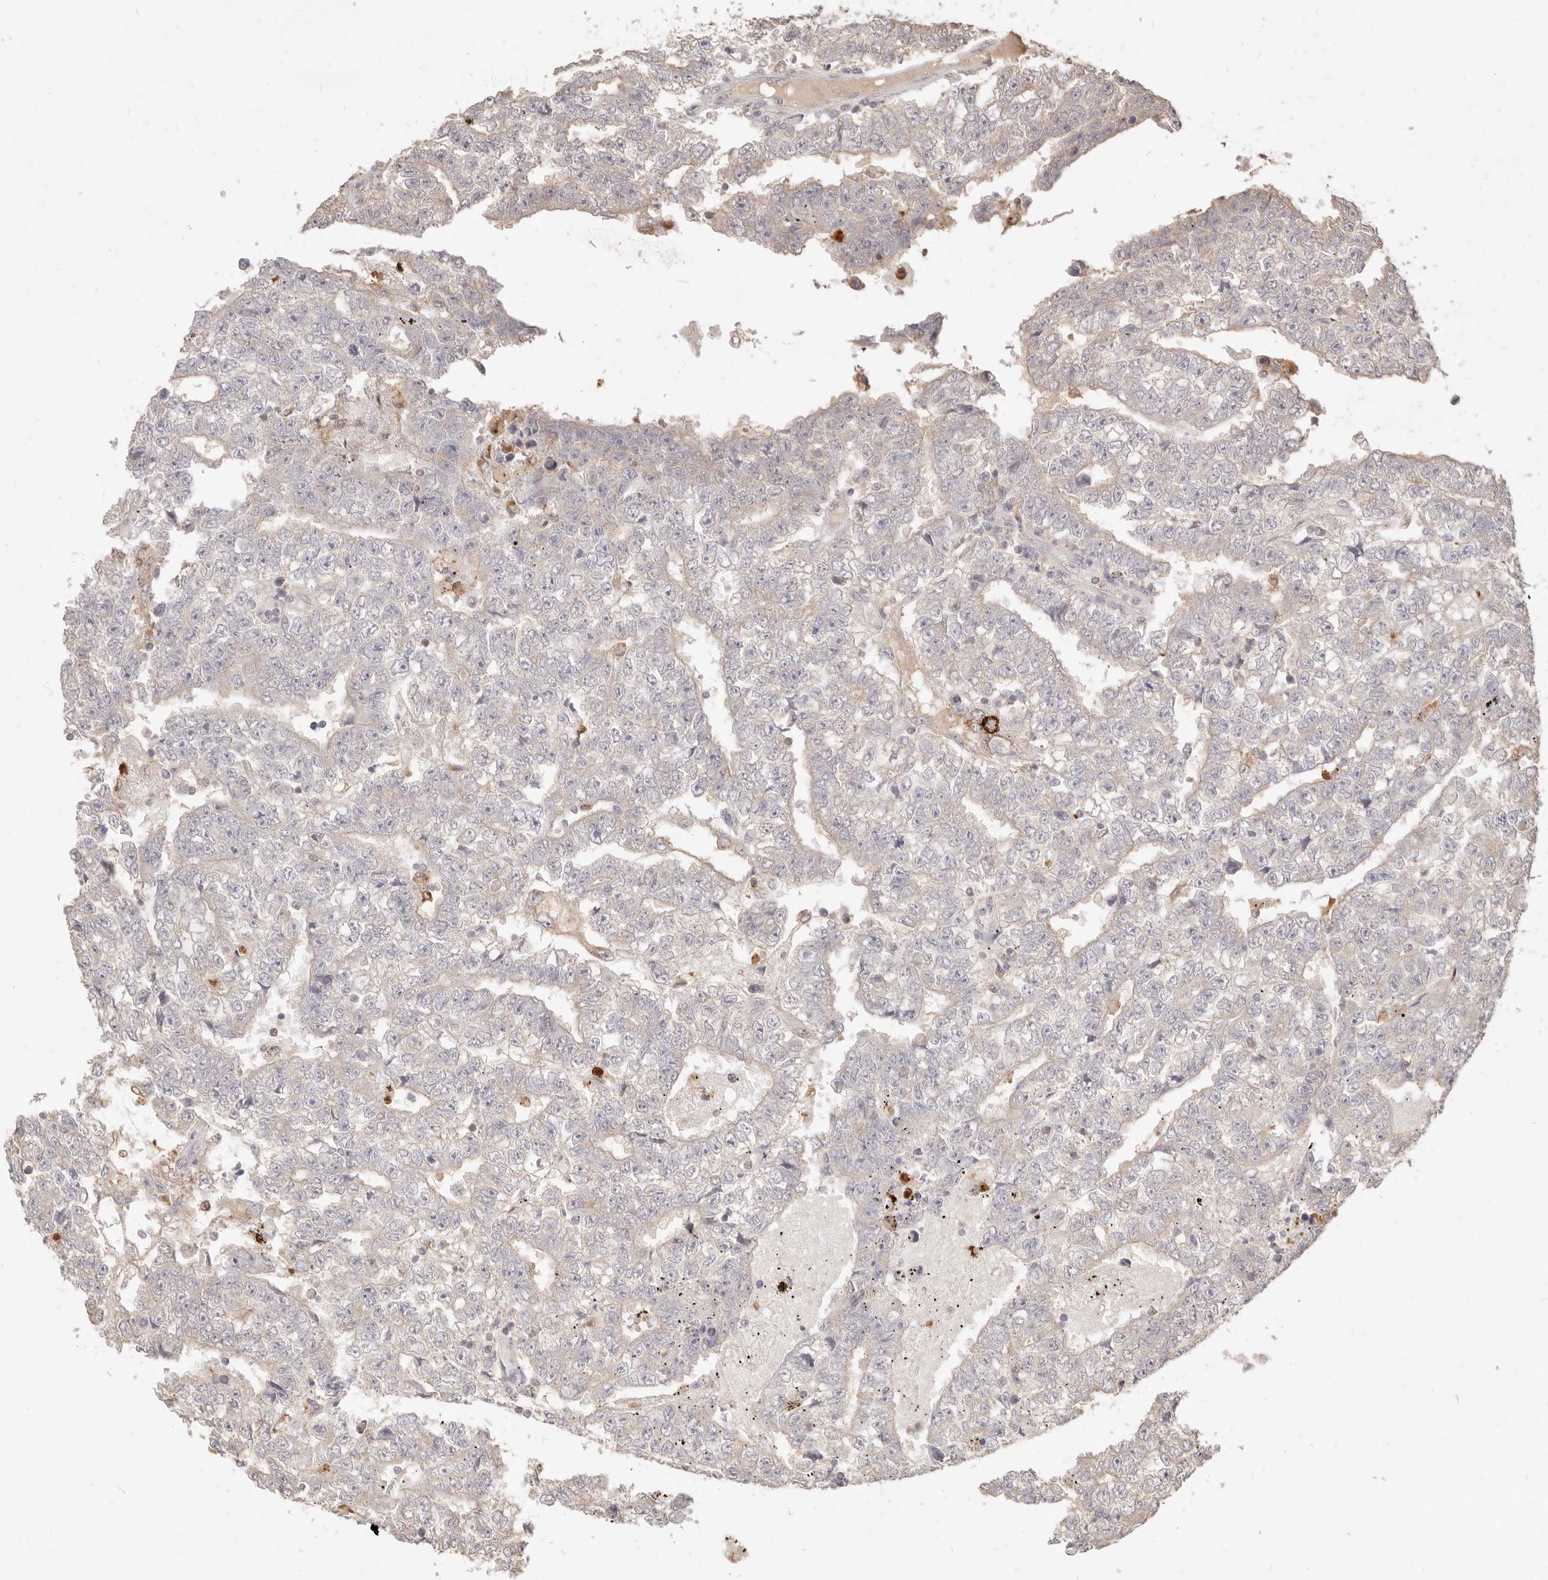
{"staining": {"intensity": "weak", "quantity": "25%-75%", "location": "cytoplasmic/membranous"}, "tissue": "testis cancer", "cell_type": "Tumor cells", "image_type": "cancer", "snomed": [{"axis": "morphology", "description": "Carcinoma, Embryonal, NOS"}, {"axis": "topography", "description": "Testis"}], "caption": "Approximately 25%-75% of tumor cells in human embryonal carcinoma (testis) exhibit weak cytoplasmic/membranous protein expression as visualized by brown immunohistochemical staining.", "gene": "TMTC2", "patient": {"sex": "male", "age": 25}}